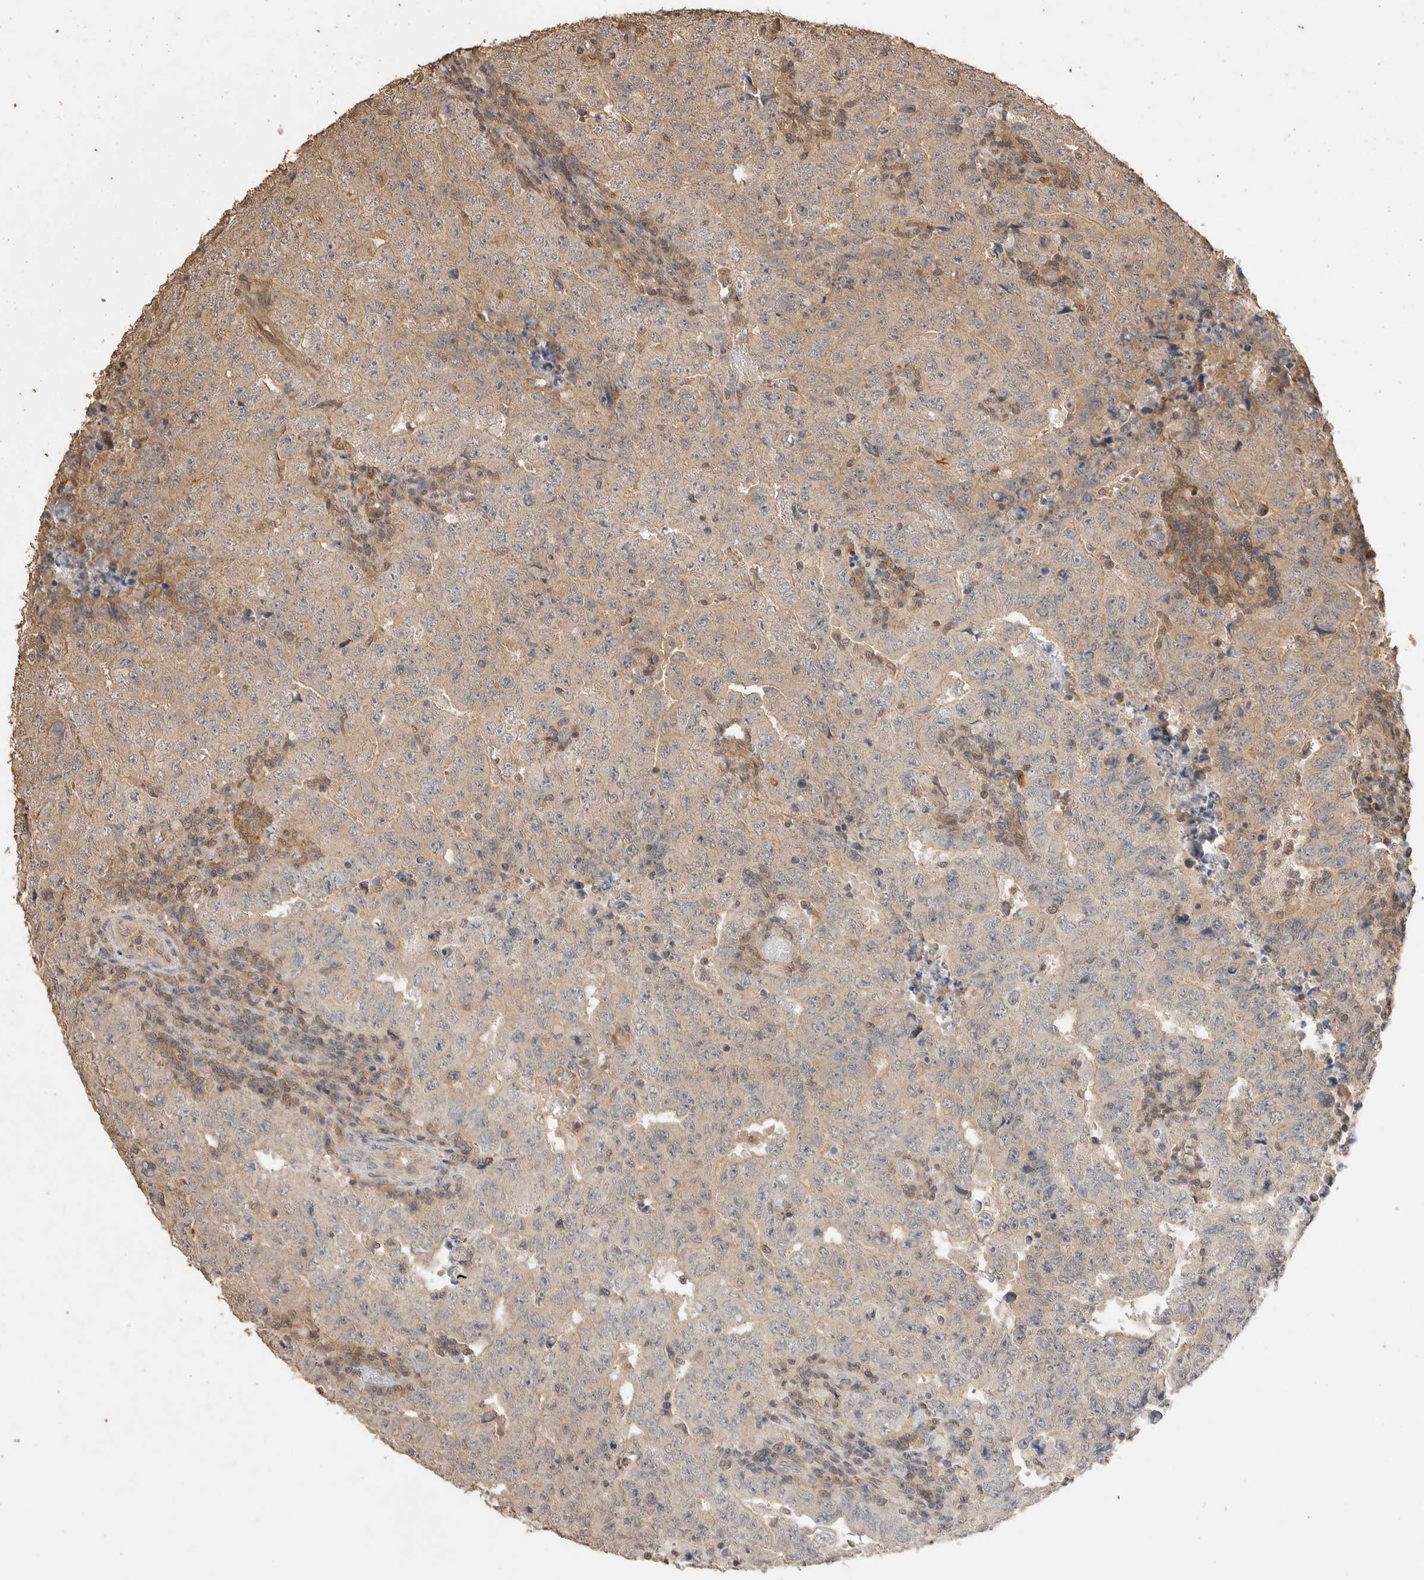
{"staining": {"intensity": "negative", "quantity": "none", "location": "none"}, "tissue": "testis cancer", "cell_type": "Tumor cells", "image_type": "cancer", "snomed": [{"axis": "morphology", "description": "Carcinoma, Embryonal, NOS"}, {"axis": "topography", "description": "Testis"}], "caption": "This histopathology image is of testis cancer (embryonal carcinoma) stained with immunohistochemistry (IHC) to label a protein in brown with the nuclei are counter-stained blue. There is no staining in tumor cells.", "gene": "MAP2K1", "patient": {"sex": "male", "age": 26}}